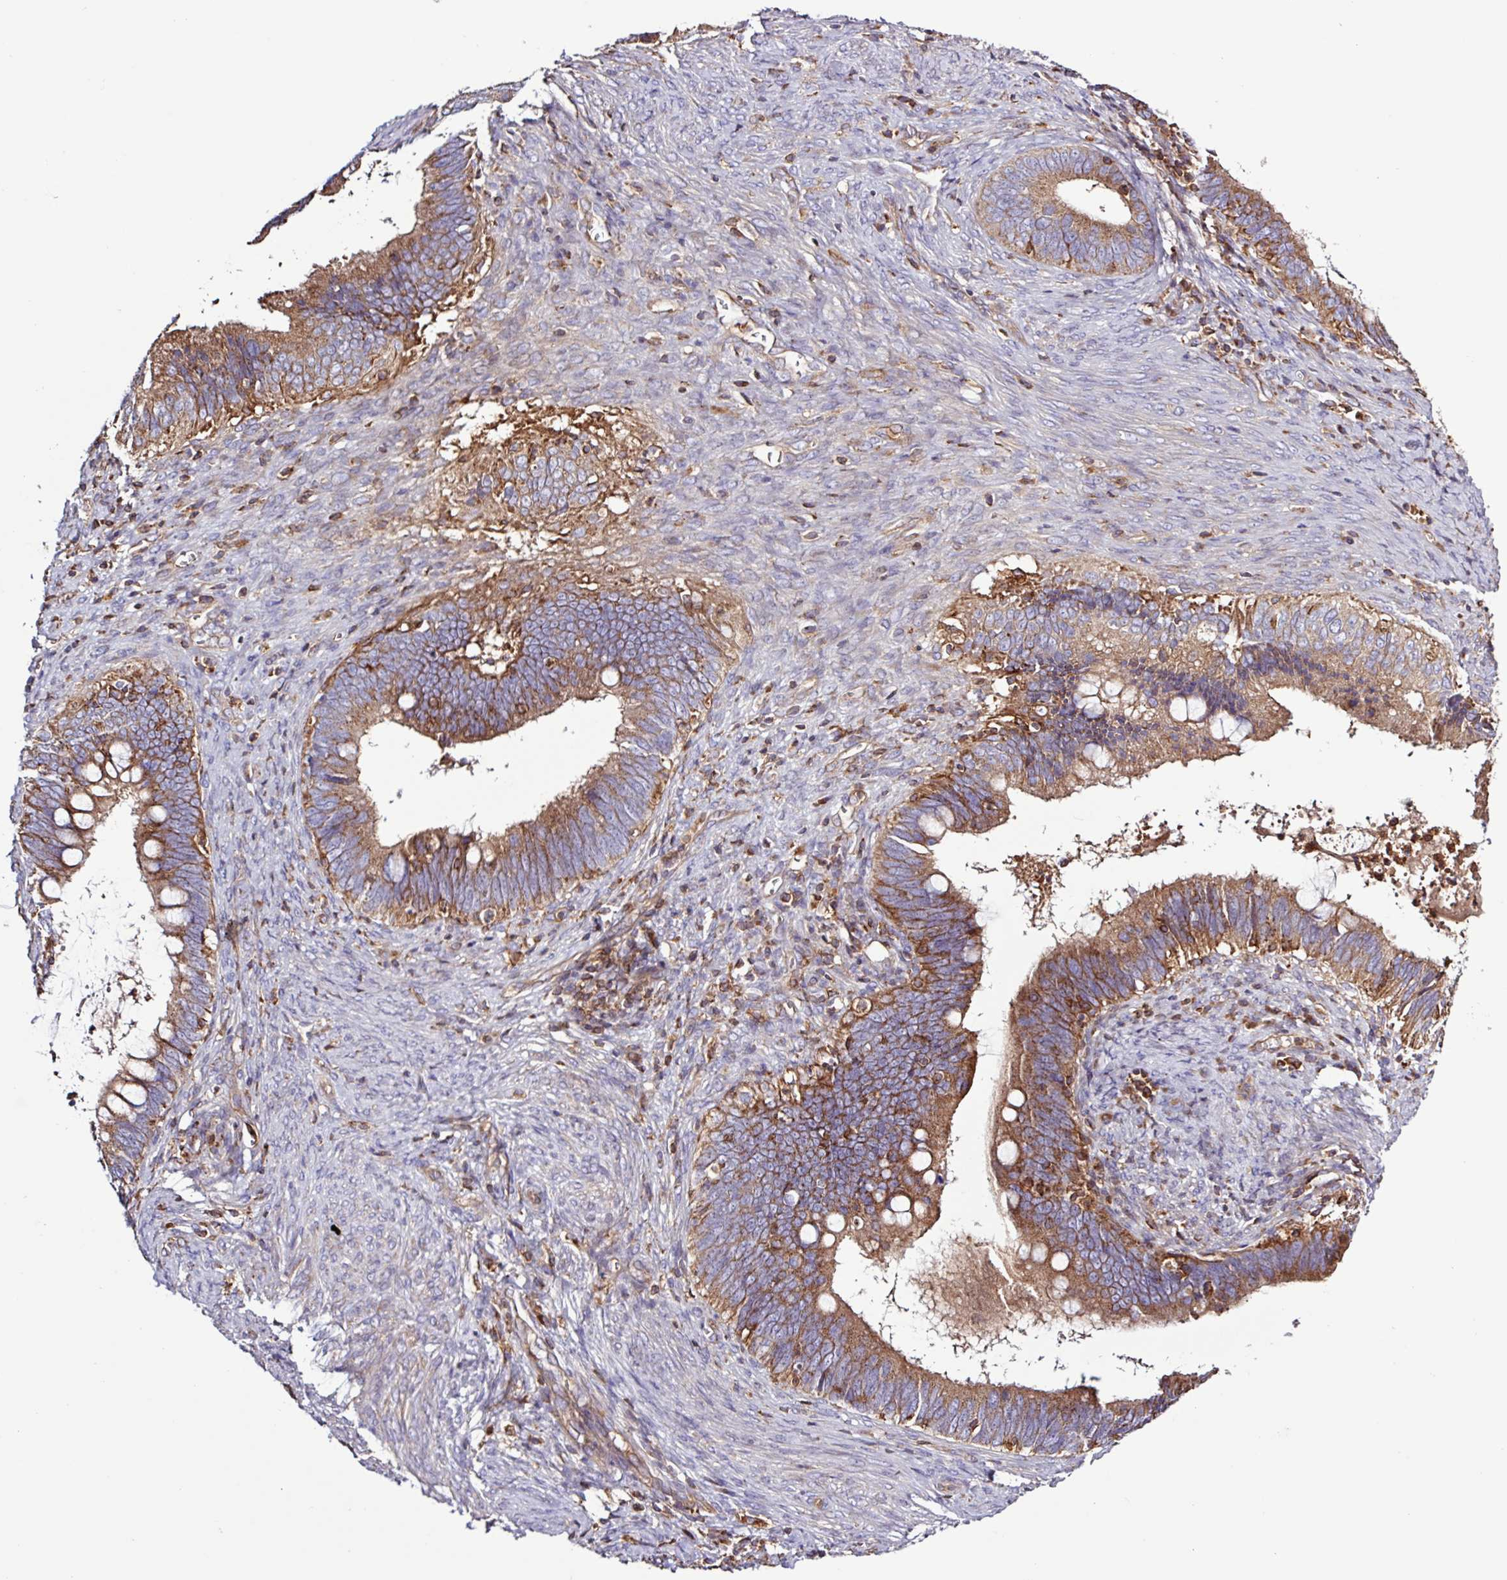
{"staining": {"intensity": "moderate", "quantity": ">75%", "location": "cytoplasmic/membranous"}, "tissue": "cervical cancer", "cell_type": "Tumor cells", "image_type": "cancer", "snomed": [{"axis": "morphology", "description": "Adenocarcinoma, NOS"}, {"axis": "topography", "description": "Cervix"}], "caption": "A micrograph showing moderate cytoplasmic/membranous expression in approximately >75% of tumor cells in adenocarcinoma (cervical), as visualized by brown immunohistochemical staining.", "gene": "ACTR3", "patient": {"sex": "female", "age": 42}}